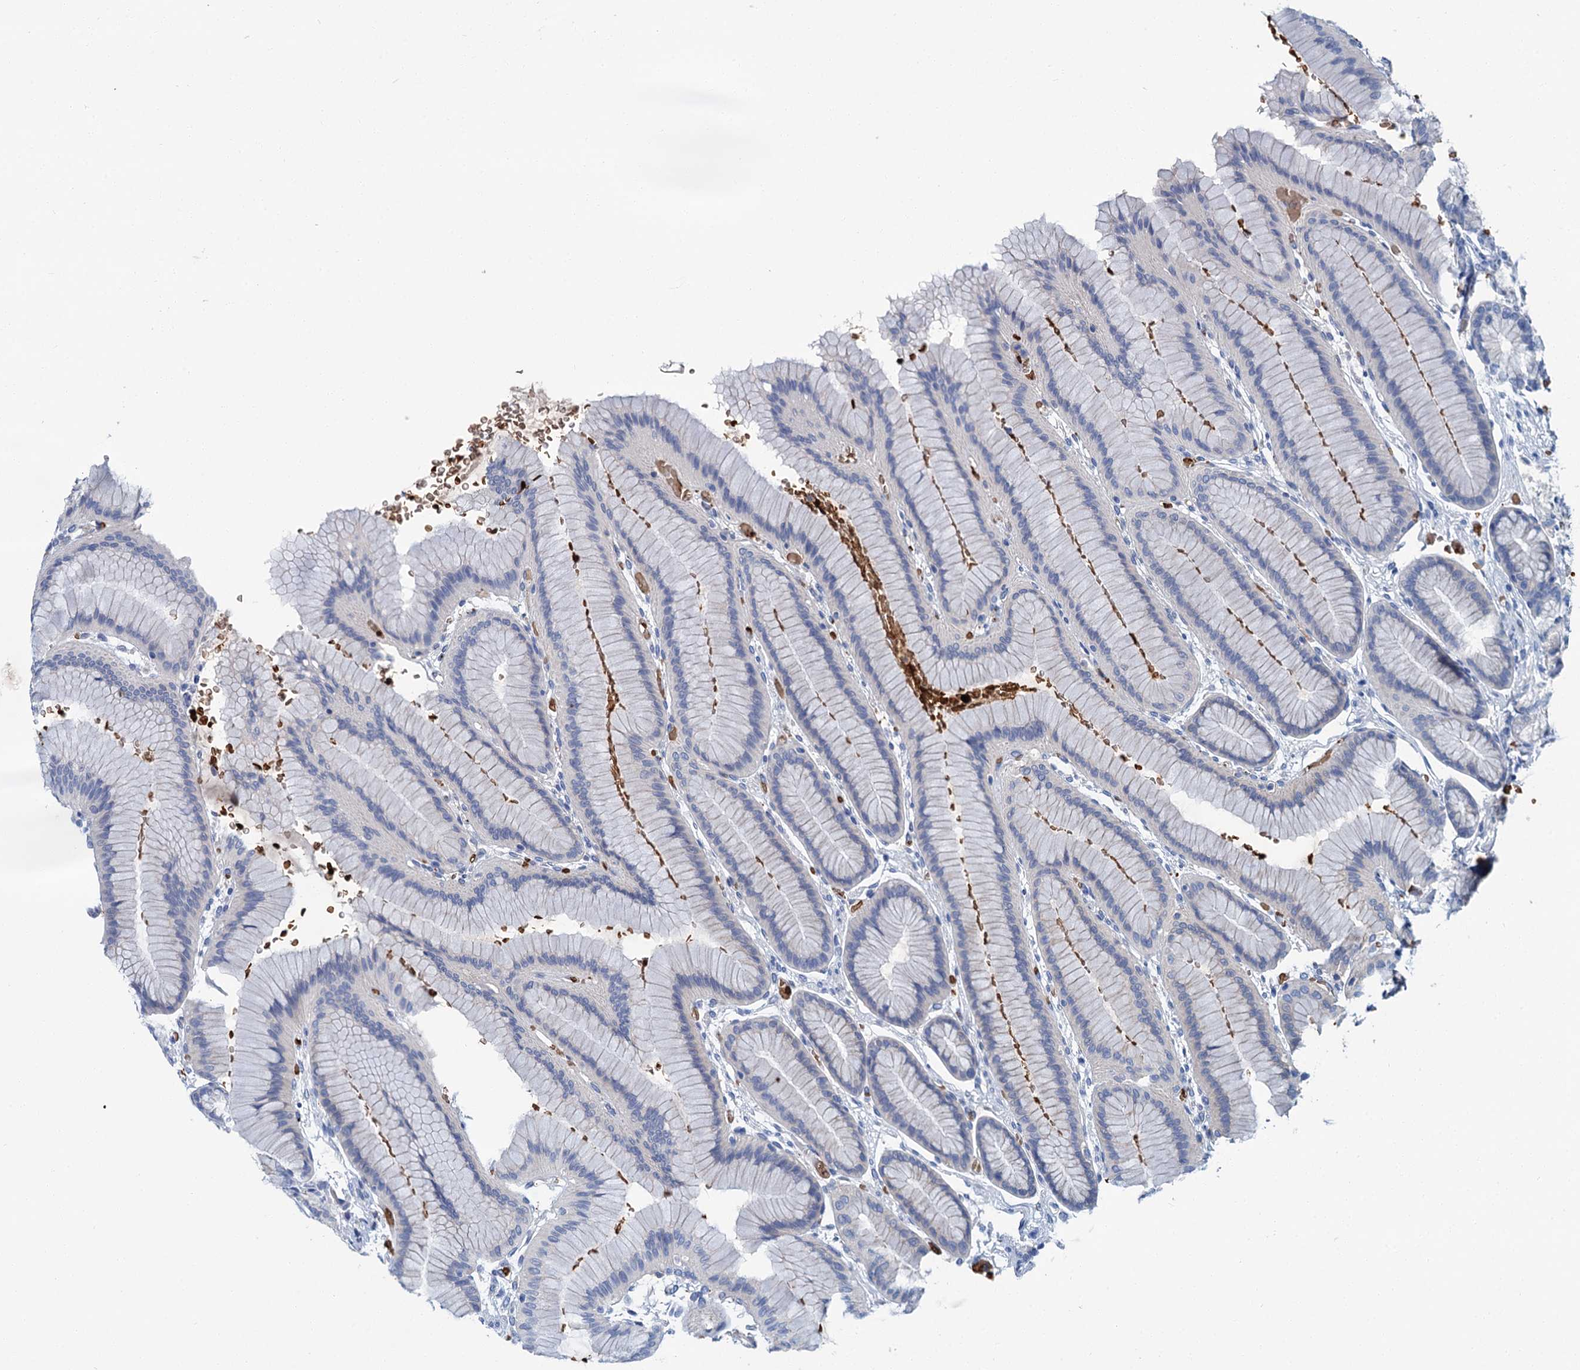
{"staining": {"intensity": "negative", "quantity": "none", "location": "none"}, "tissue": "stomach", "cell_type": "Glandular cells", "image_type": "normal", "snomed": [{"axis": "morphology", "description": "Normal tissue, NOS"}, {"axis": "morphology", "description": "Adenocarcinoma, NOS"}, {"axis": "morphology", "description": "Adenocarcinoma, High grade"}, {"axis": "topography", "description": "Stomach, upper"}, {"axis": "topography", "description": "Stomach"}], "caption": "Immunohistochemical staining of unremarkable human stomach demonstrates no significant expression in glandular cells. (DAB IHC visualized using brightfield microscopy, high magnification).", "gene": "ATG2A", "patient": {"sex": "female", "age": 65}}